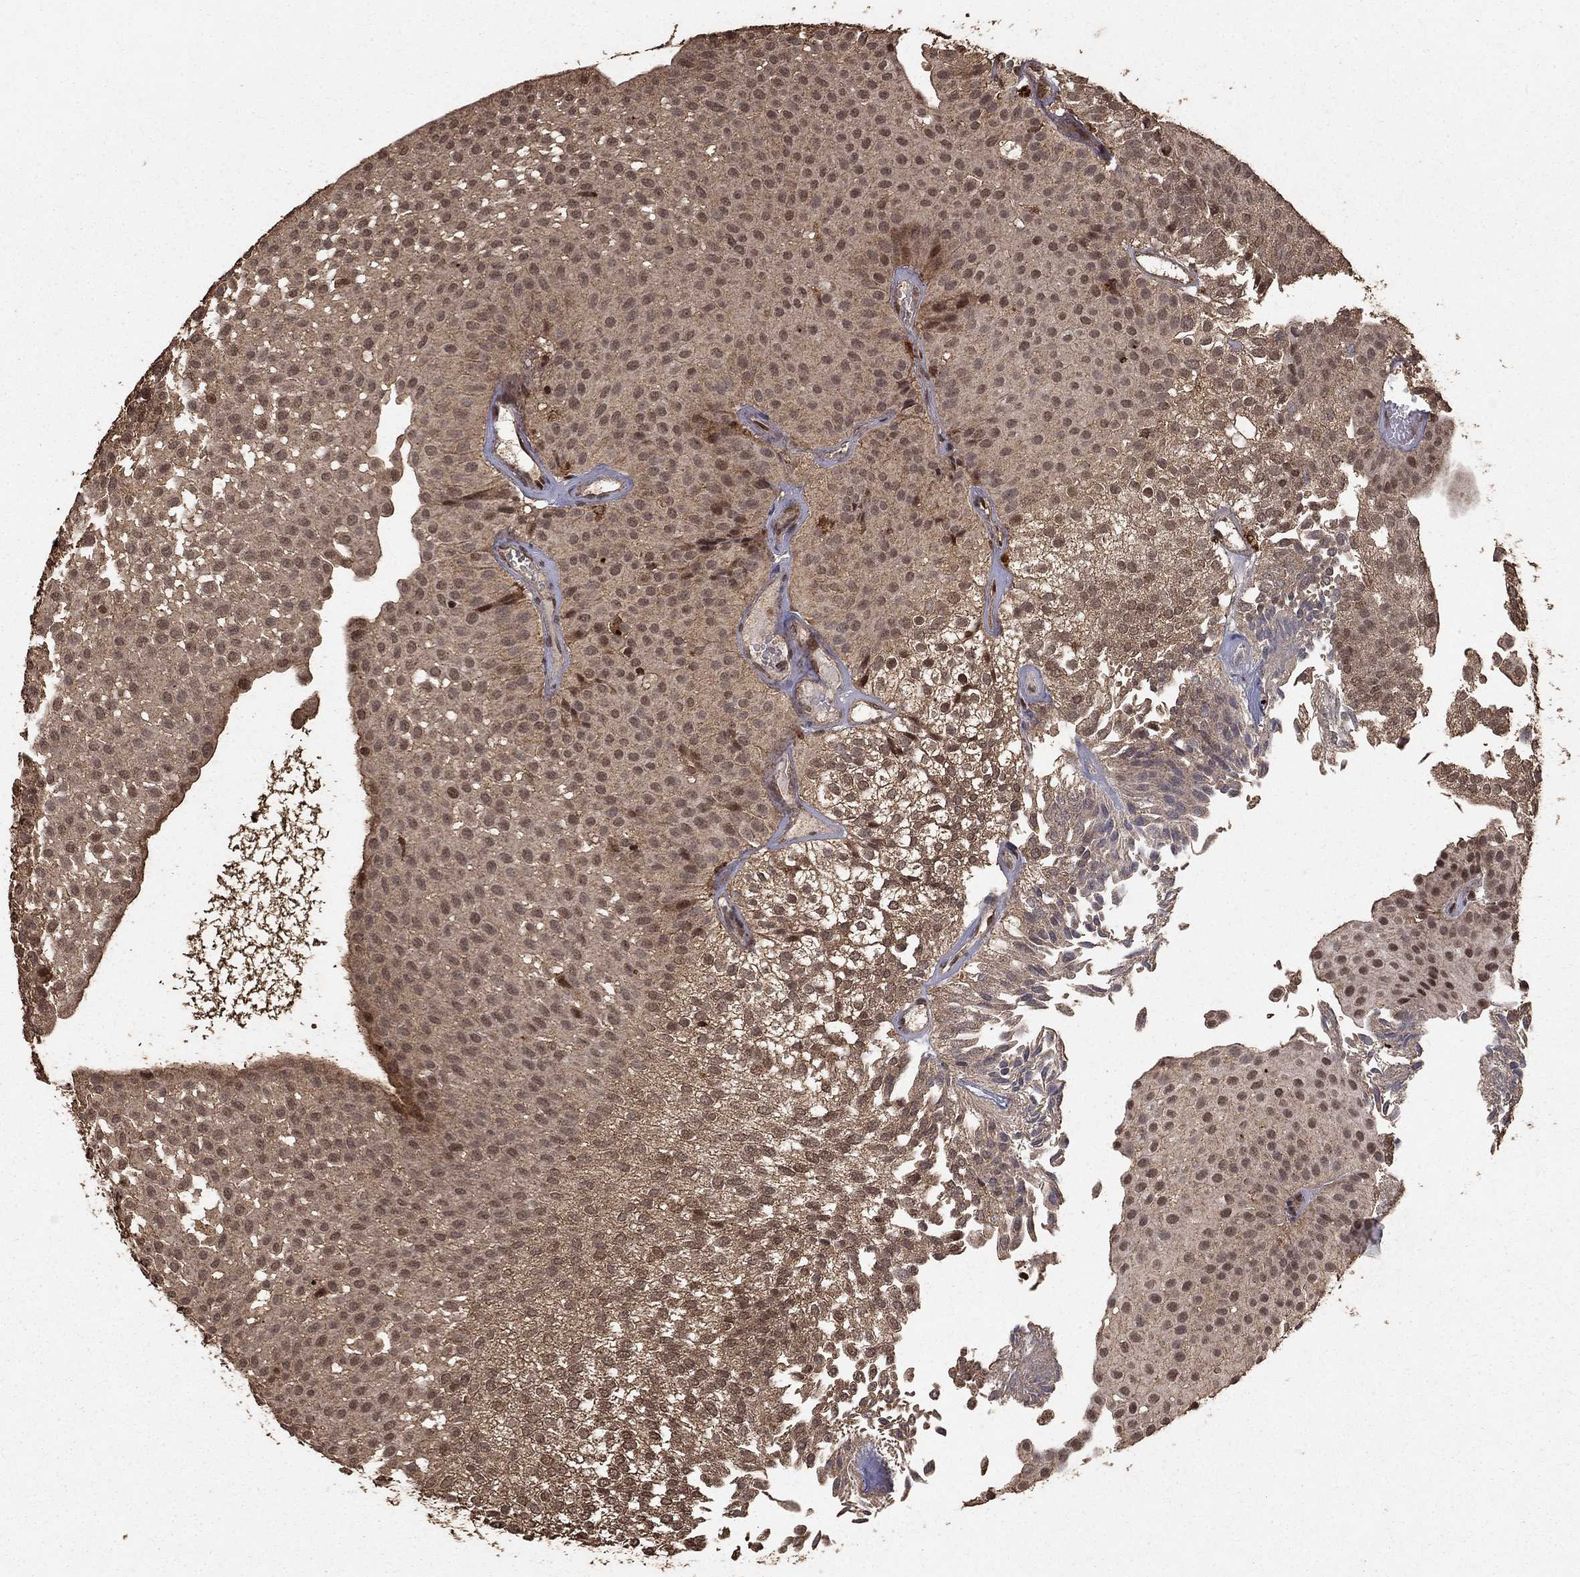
{"staining": {"intensity": "weak", "quantity": "25%-75%", "location": "cytoplasmic/membranous,nuclear"}, "tissue": "urothelial cancer", "cell_type": "Tumor cells", "image_type": "cancer", "snomed": [{"axis": "morphology", "description": "Urothelial carcinoma, Low grade"}, {"axis": "topography", "description": "Urinary bladder"}], "caption": "Weak cytoplasmic/membranous and nuclear protein positivity is appreciated in approximately 25%-75% of tumor cells in low-grade urothelial carcinoma.", "gene": "PRDM1", "patient": {"sex": "male", "age": 64}}